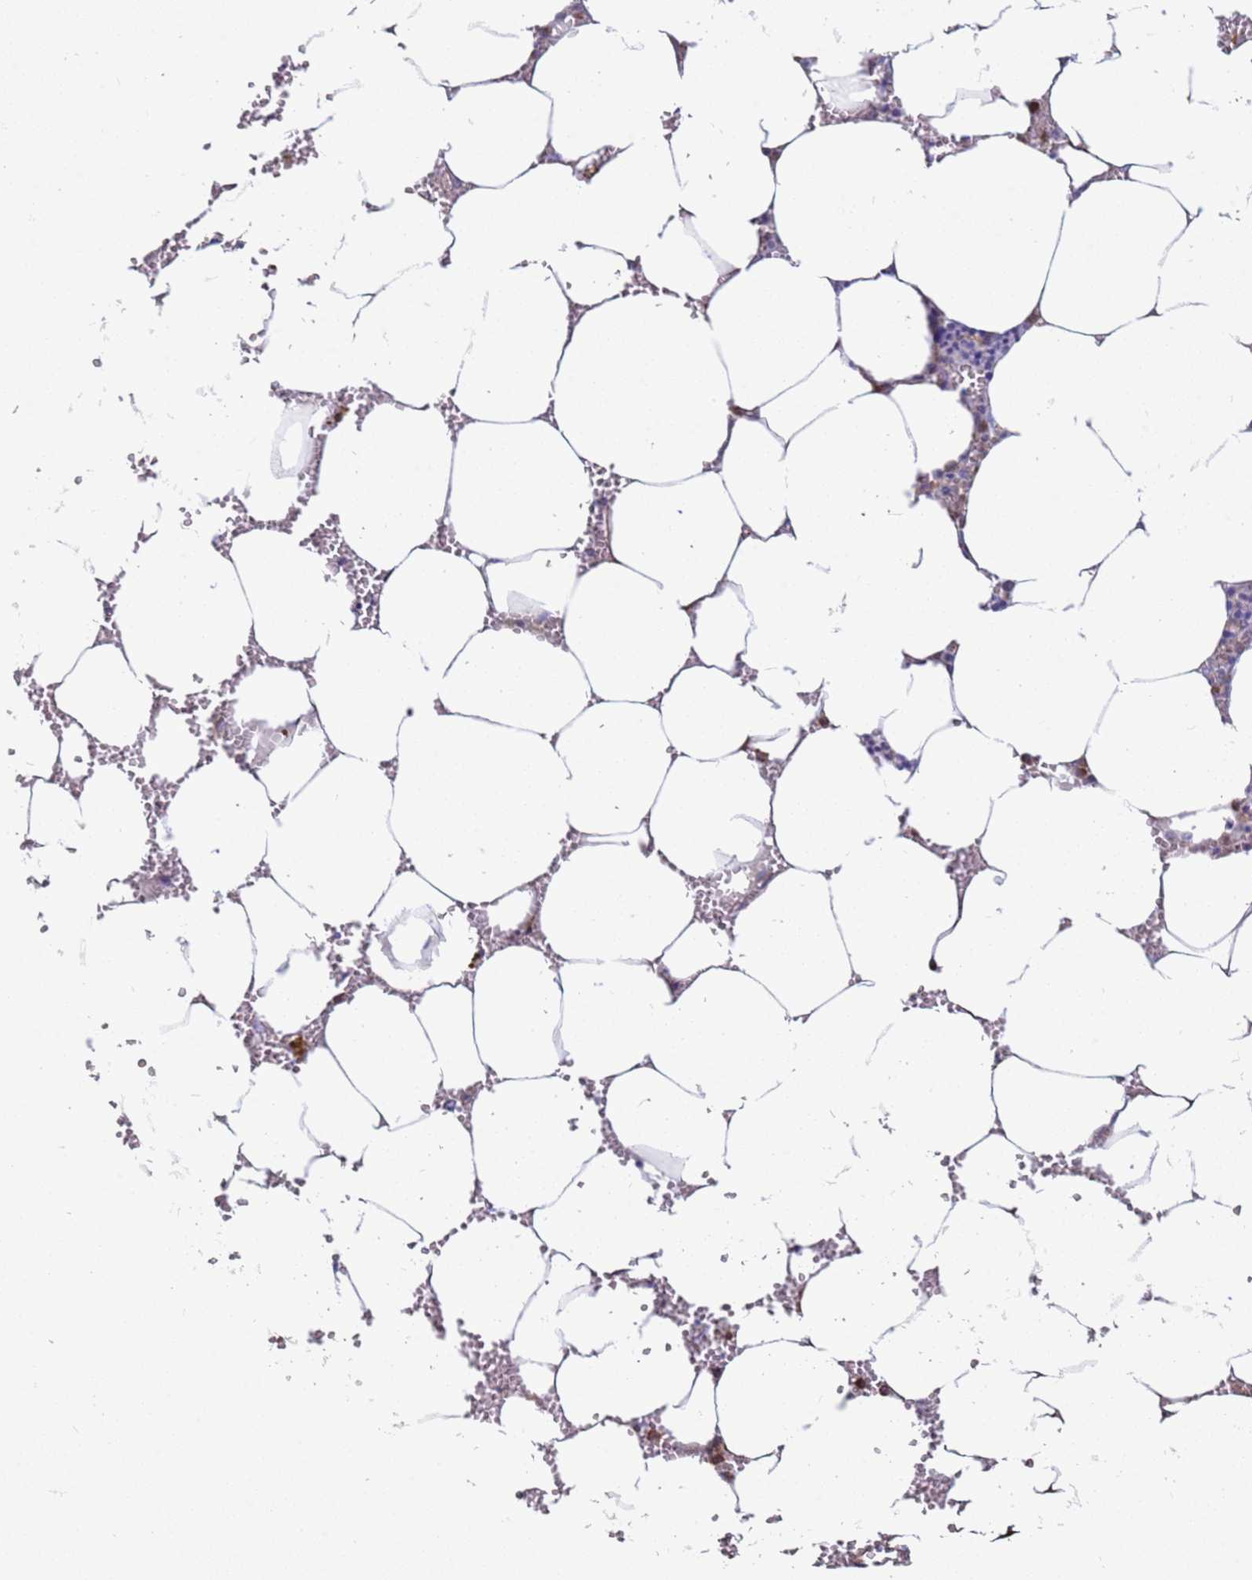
{"staining": {"intensity": "strong", "quantity": "<25%", "location": "cytoplasmic/membranous"}, "tissue": "bone marrow", "cell_type": "Hematopoietic cells", "image_type": "normal", "snomed": [{"axis": "morphology", "description": "Normal tissue, NOS"}, {"axis": "topography", "description": "Bone marrow"}], "caption": "This is a micrograph of immunohistochemistry staining of benign bone marrow, which shows strong staining in the cytoplasmic/membranous of hematopoietic cells.", "gene": "FBXO33", "patient": {"sex": "male", "age": 70}}